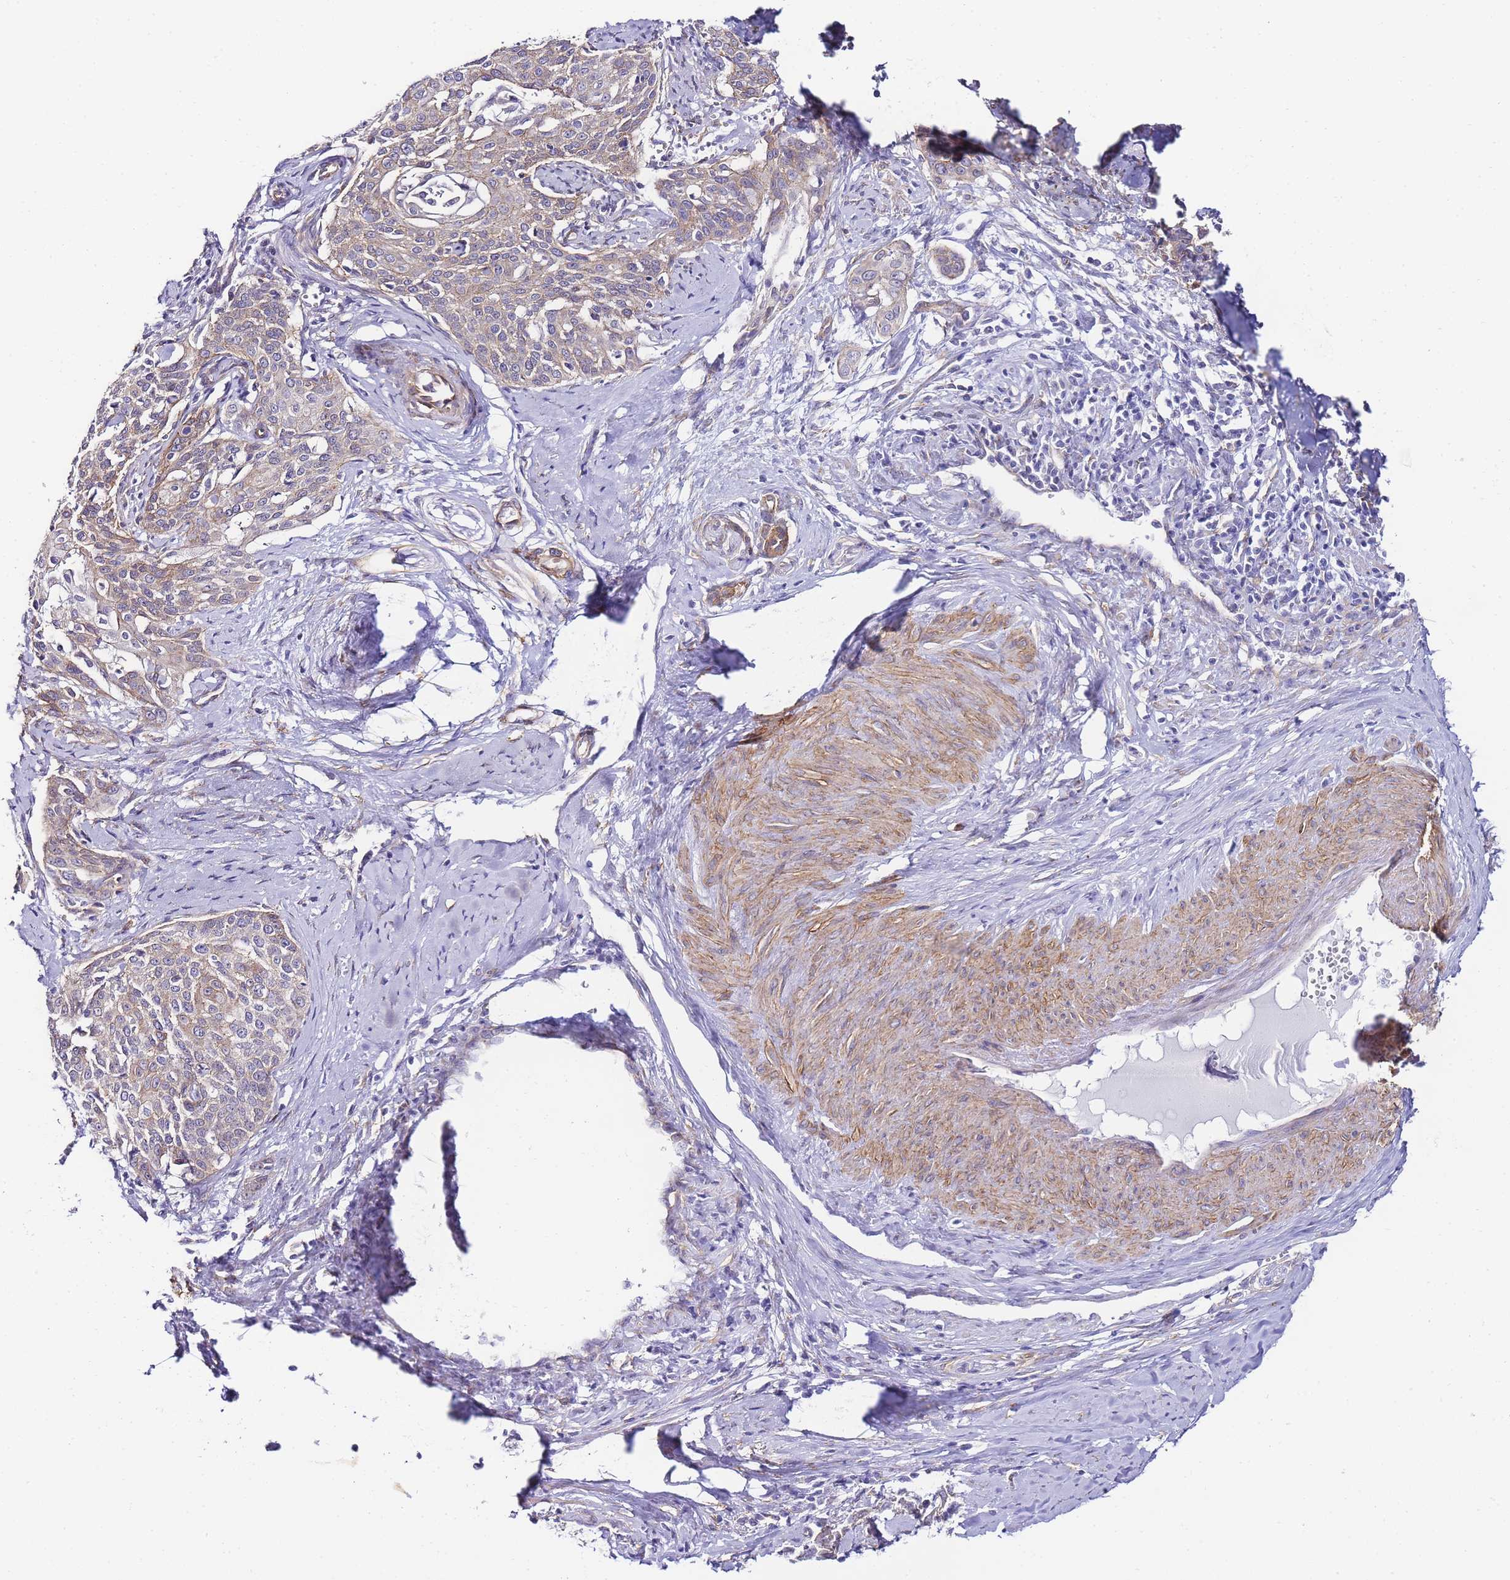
{"staining": {"intensity": "weak", "quantity": "25%-75%", "location": "cytoplasmic/membranous"}, "tissue": "cervical cancer", "cell_type": "Tumor cells", "image_type": "cancer", "snomed": [{"axis": "morphology", "description": "Squamous cell carcinoma, NOS"}, {"axis": "topography", "description": "Cervix"}], "caption": "Protein expression analysis of squamous cell carcinoma (cervical) reveals weak cytoplasmic/membranous staining in about 25%-75% of tumor cells.", "gene": "PDCD7", "patient": {"sex": "female", "age": 44}}